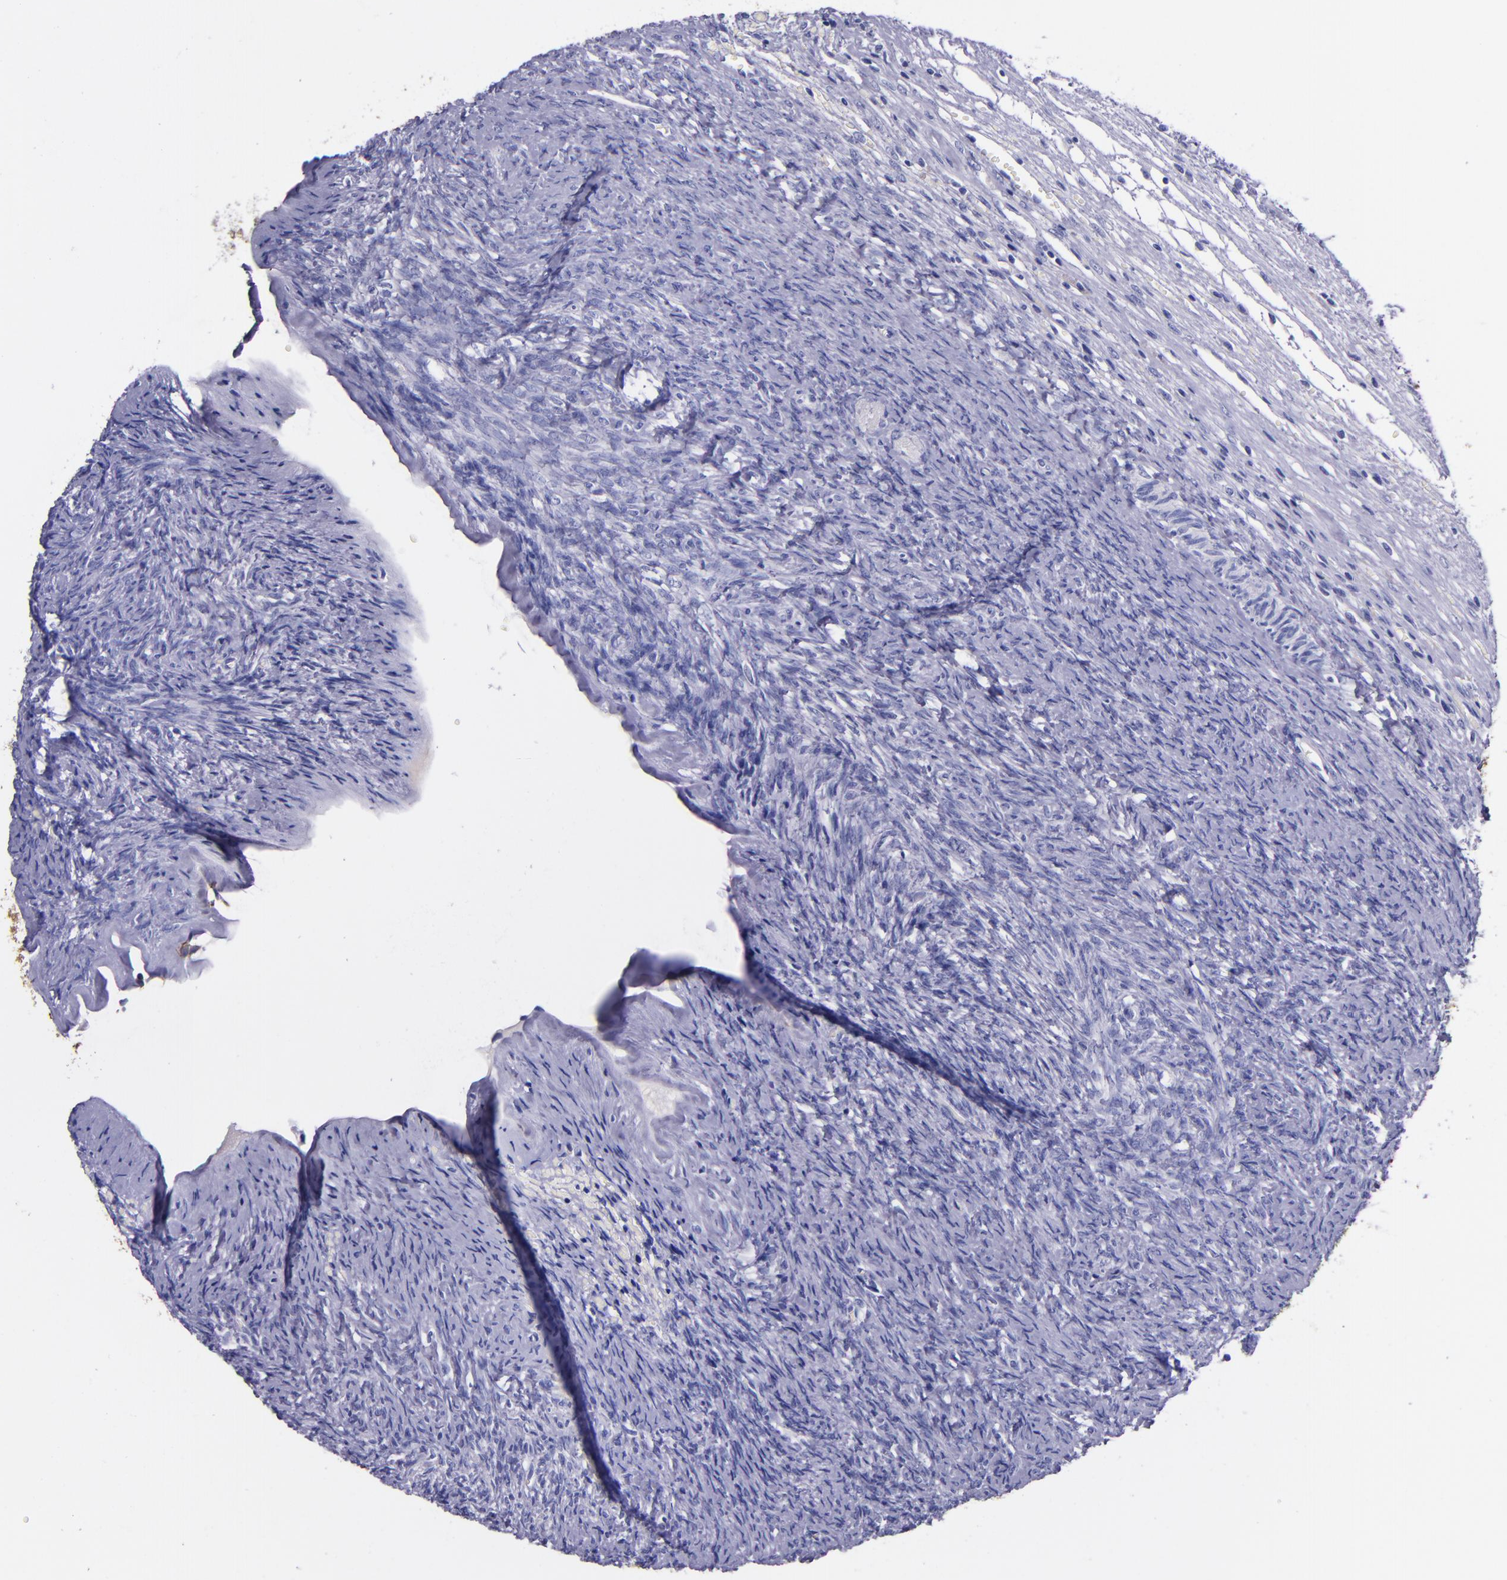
{"staining": {"intensity": "negative", "quantity": "none", "location": "none"}, "tissue": "ovary", "cell_type": "Follicle cells", "image_type": "normal", "snomed": [{"axis": "morphology", "description": "Normal tissue, NOS"}, {"axis": "topography", "description": "Ovary"}], "caption": "The image shows no staining of follicle cells in normal ovary. (DAB immunohistochemistry, high magnification).", "gene": "KRT4", "patient": {"sex": "female", "age": 56}}